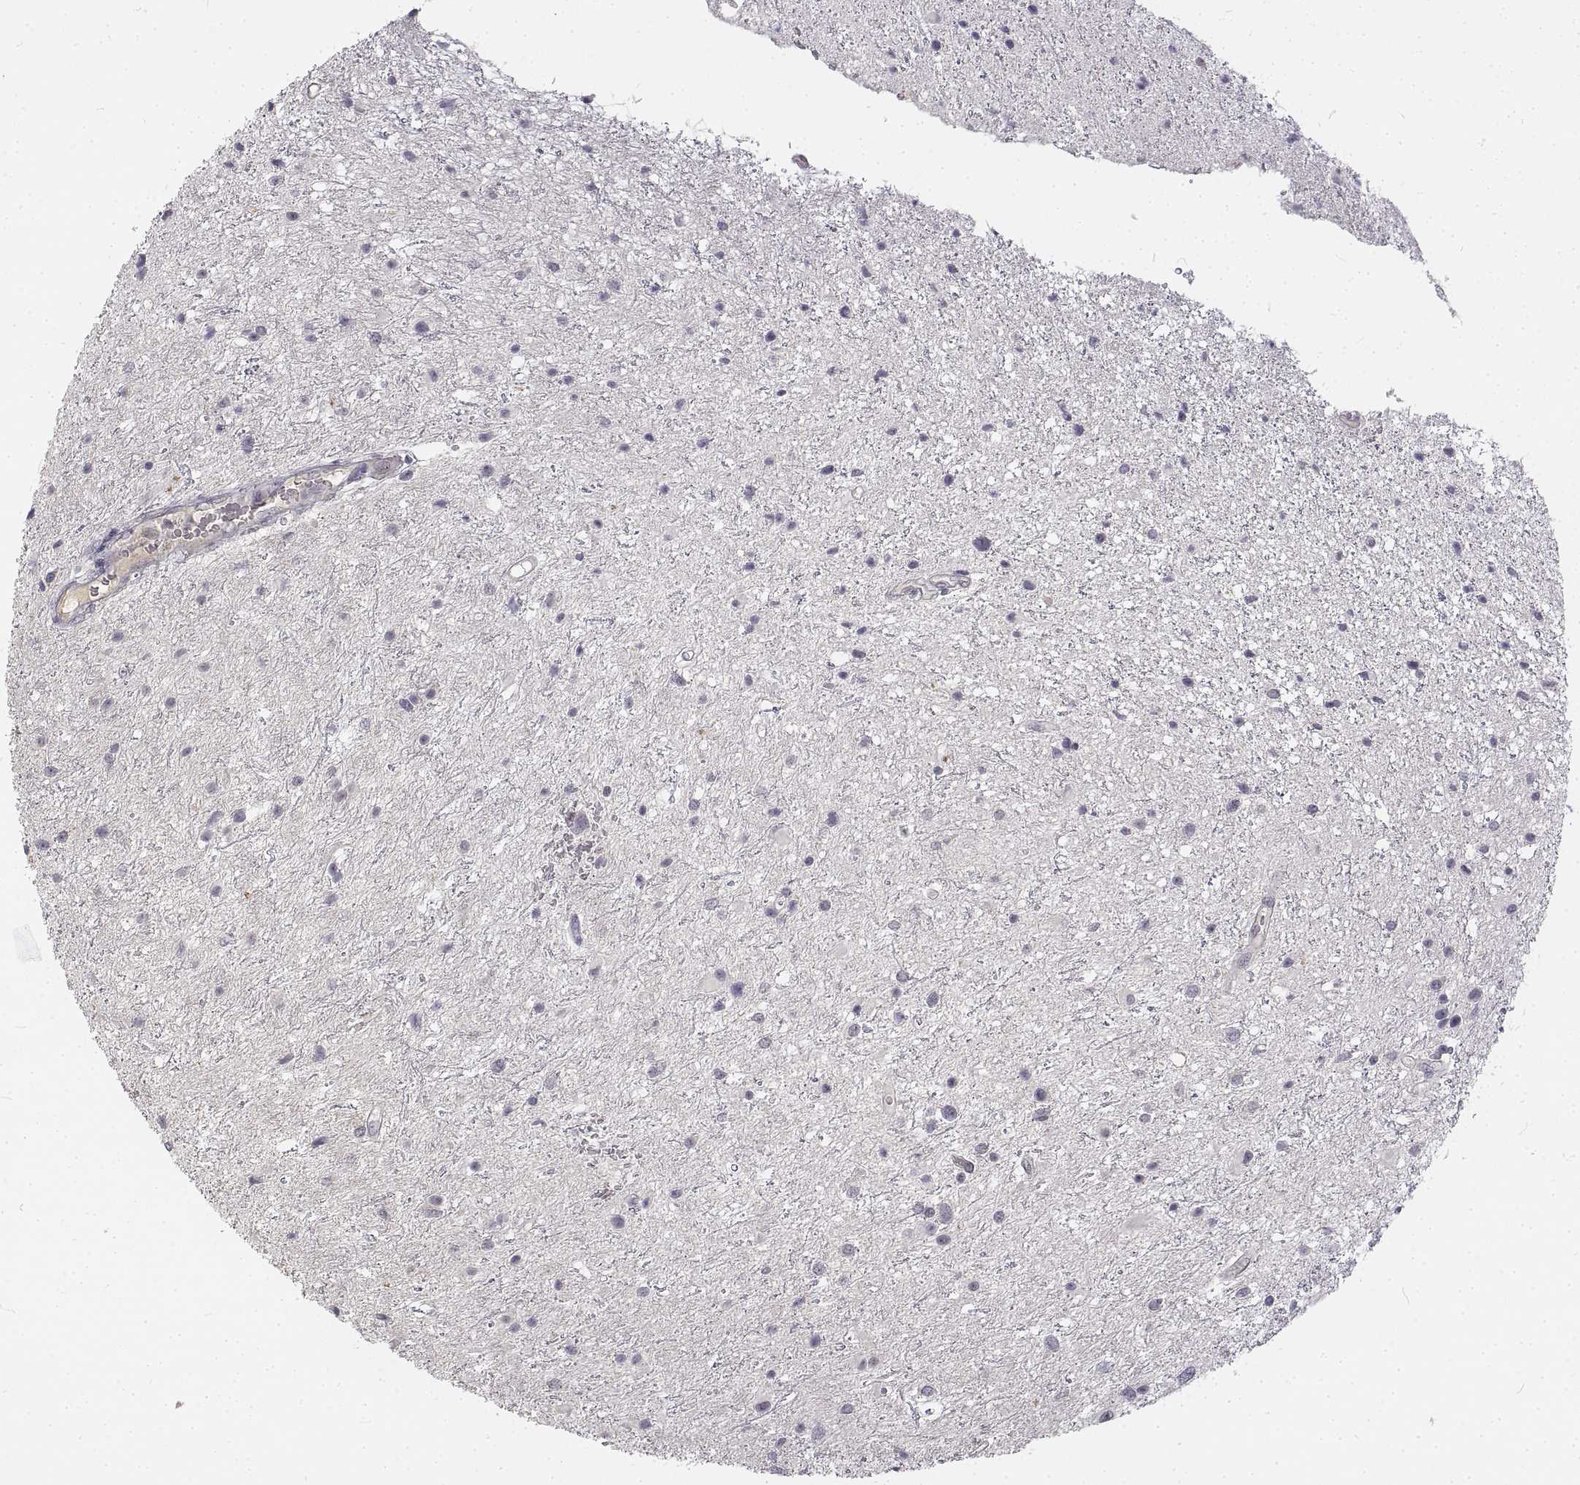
{"staining": {"intensity": "negative", "quantity": "none", "location": "none"}, "tissue": "glioma", "cell_type": "Tumor cells", "image_type": "cancer", "snomed": [{"axis": "morphology", "description": "Glioma, malignant, Low grade"}, {"axis": "topography", "description": "Brain"}], "caption": "Immunohistochemistry (IHC) histopathology image of neoplastic tissue: human glioma stained with DAB demonstrates no significant protein staining in tumor cells.", "gene": "ANO2", "patient": {"sex": "female", "age": 32}}